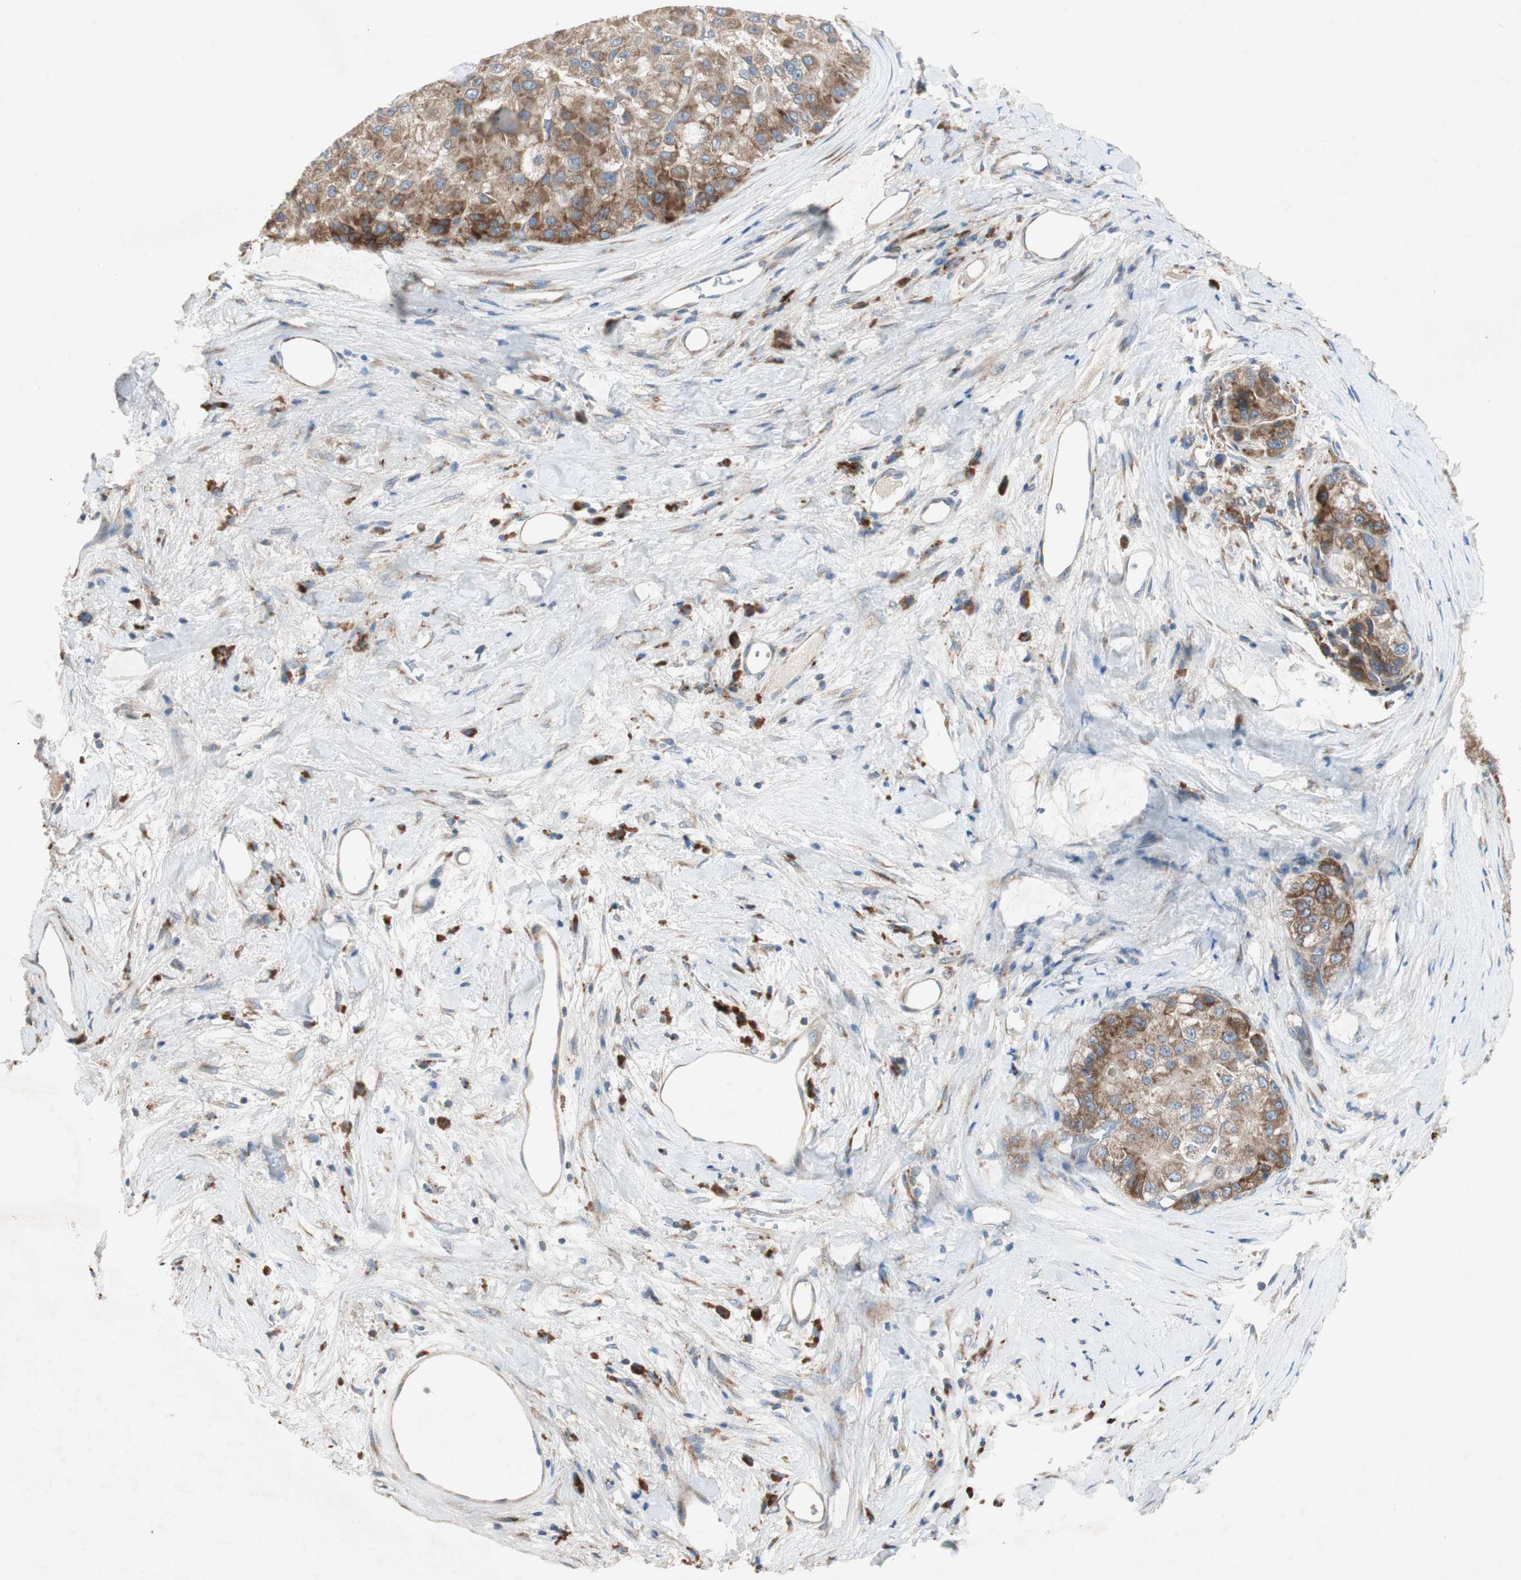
{"staining": {"intensity": "moderate", "quantity": ">75%", "location": "cytoplasmic/membranous"}, "tissue": "liver cancer", "cell_type": "Tumor cells", "image_type": "cancer", "snomed": [{"axis": "morphology", "description": "Carcinoma, Hepatocellular, NOS"}, {"axis": "topography", "description": "Liver"}], "caption": "This micrograph shows immunohistochemistry (IHC) staining of human hepatocellular carcinoma (liver), with medium moderate cytoplasmic/membranous staining in about >75% of tumor cells.", "gene": "RPL23", "patient": {"sex": "male", "age": 80}}